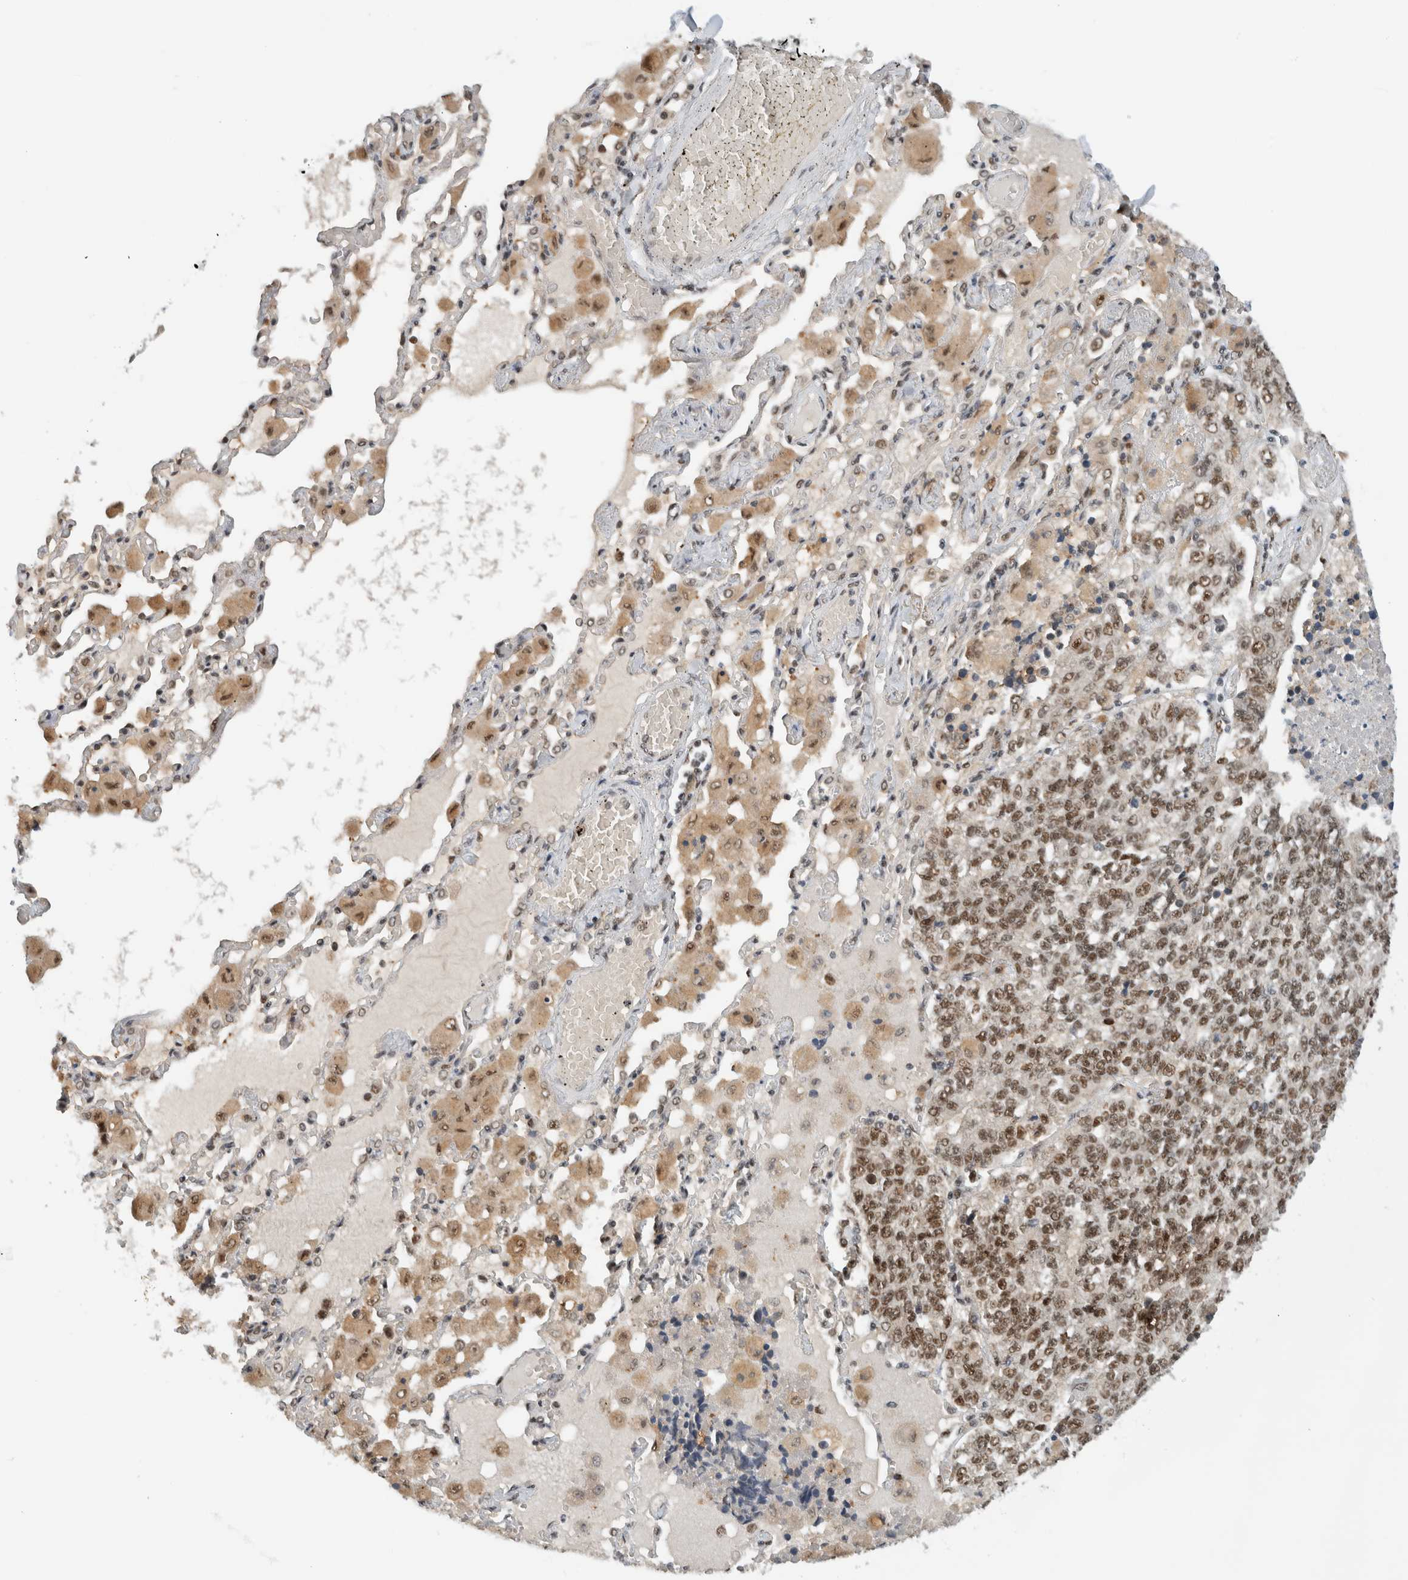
{"staining": {"intensity": "moderate", "quantity": ">75%", "location": "nuclear"}, "tissue": "lung cancer", "cell_type": "Tumor cells", "image_type": "cancer", "snomed": [{"axis": "morphology", "description": "Adenocarcinoma, NOS"}, {"axis": "topography", "description": "Lung"}], "caption": "A photomicrograph of adenocarcinoma (lung) stained for a protein displays moderate nuclear brown staining in tumor cells.", "gene": "NCAPG2", "patient": {"sex": "male", "age": 49}}